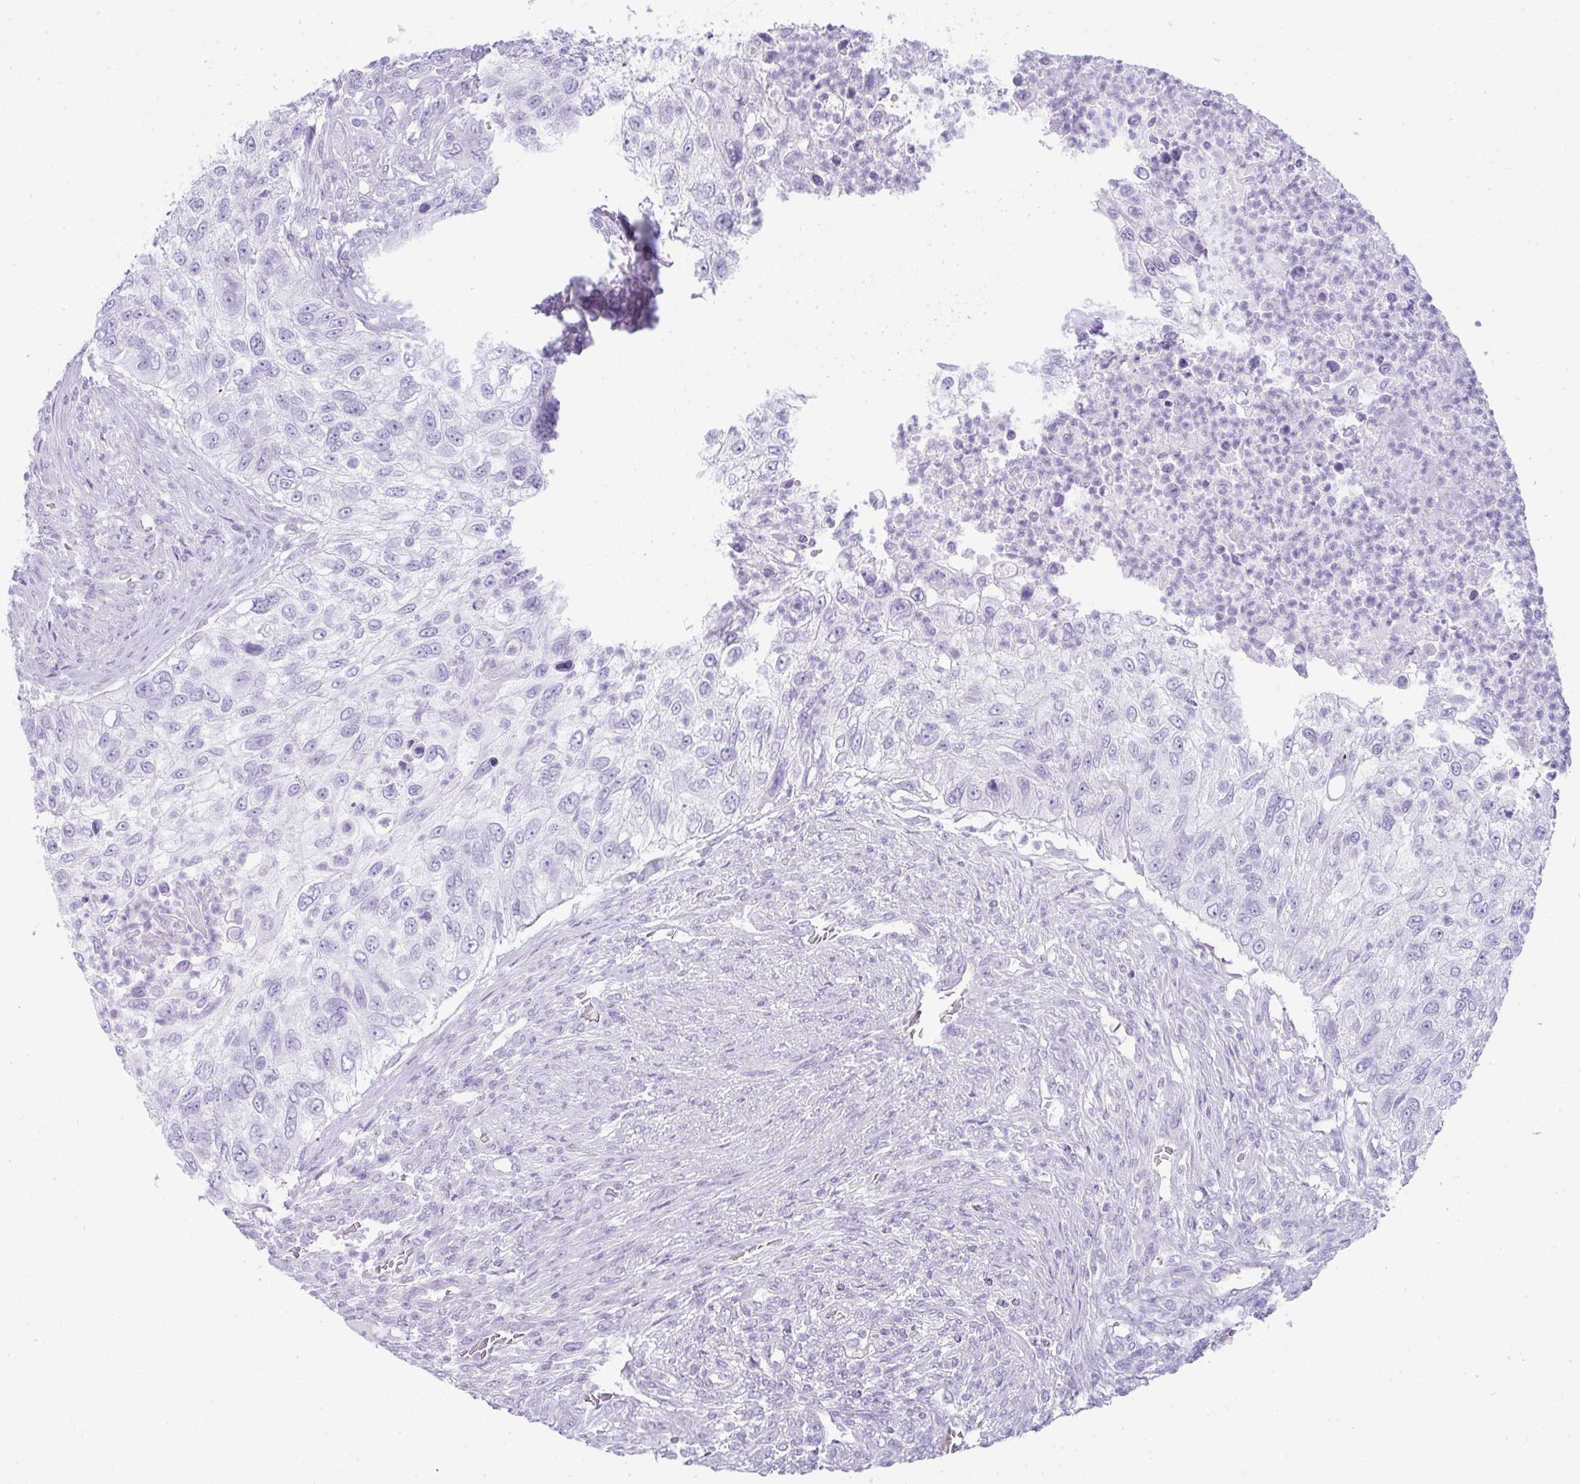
{"staining": {"intensity": "negative", "quantity": "none", "location": "none"}, "tissue": "urothelial cancer", "cell_type": "Tumor cells", "image_type": "cancer", "snomed": [{"axis": "morphology", "description": "Urothelial carcinoma, High grade"}, {"axis": "topography", "description": "Urinary bladder"}], "caption": "This is an immunohistochemistry photomicrograph of urothelial cancer. There is no expression in tumor cells.", "gene": "RASL10A", "patient": {"sex": "female", "age": 60}}